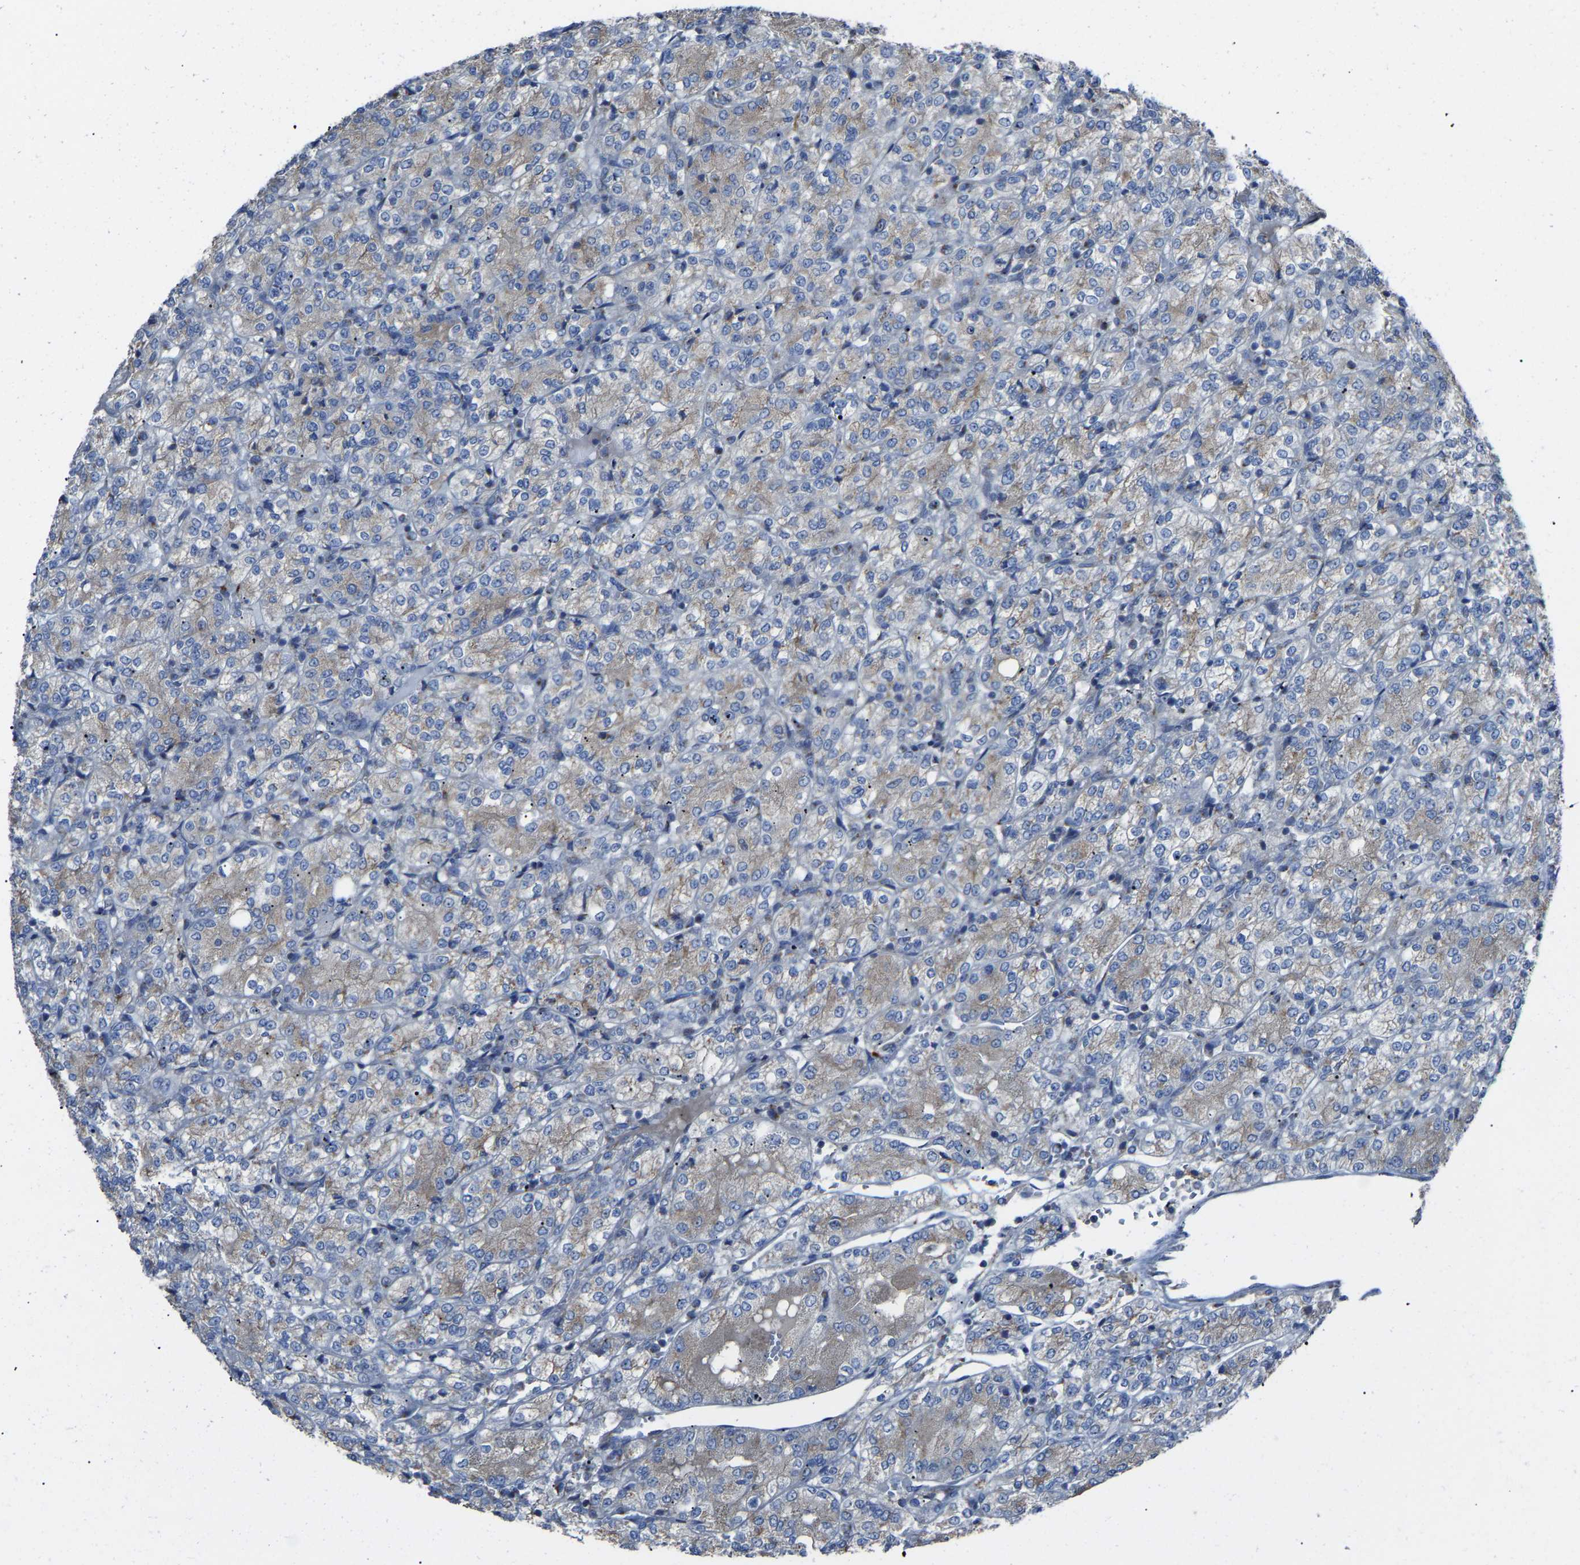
{"staining": {"intensity": "weak", "quantity": ">75%", "location": "cytoplasmic/membranous"}, "tissue": "renal cancer", "cell_type": "Tumor cells", "image_type": "cancer", "snomed": [{"axis": "morphology", "description": "Adenocarcinoma, NOS"}, {"axis": "topography", "description": "Kidney"}], "caption": "Approximately >75% of tumor cells in renal cancer exhibit weak cytoplasmic/membranous protein positivity as visualized by brown immunohistochemical staining.", "gene": "CANT1", "patient": {"sex": "male", "age": 77}}